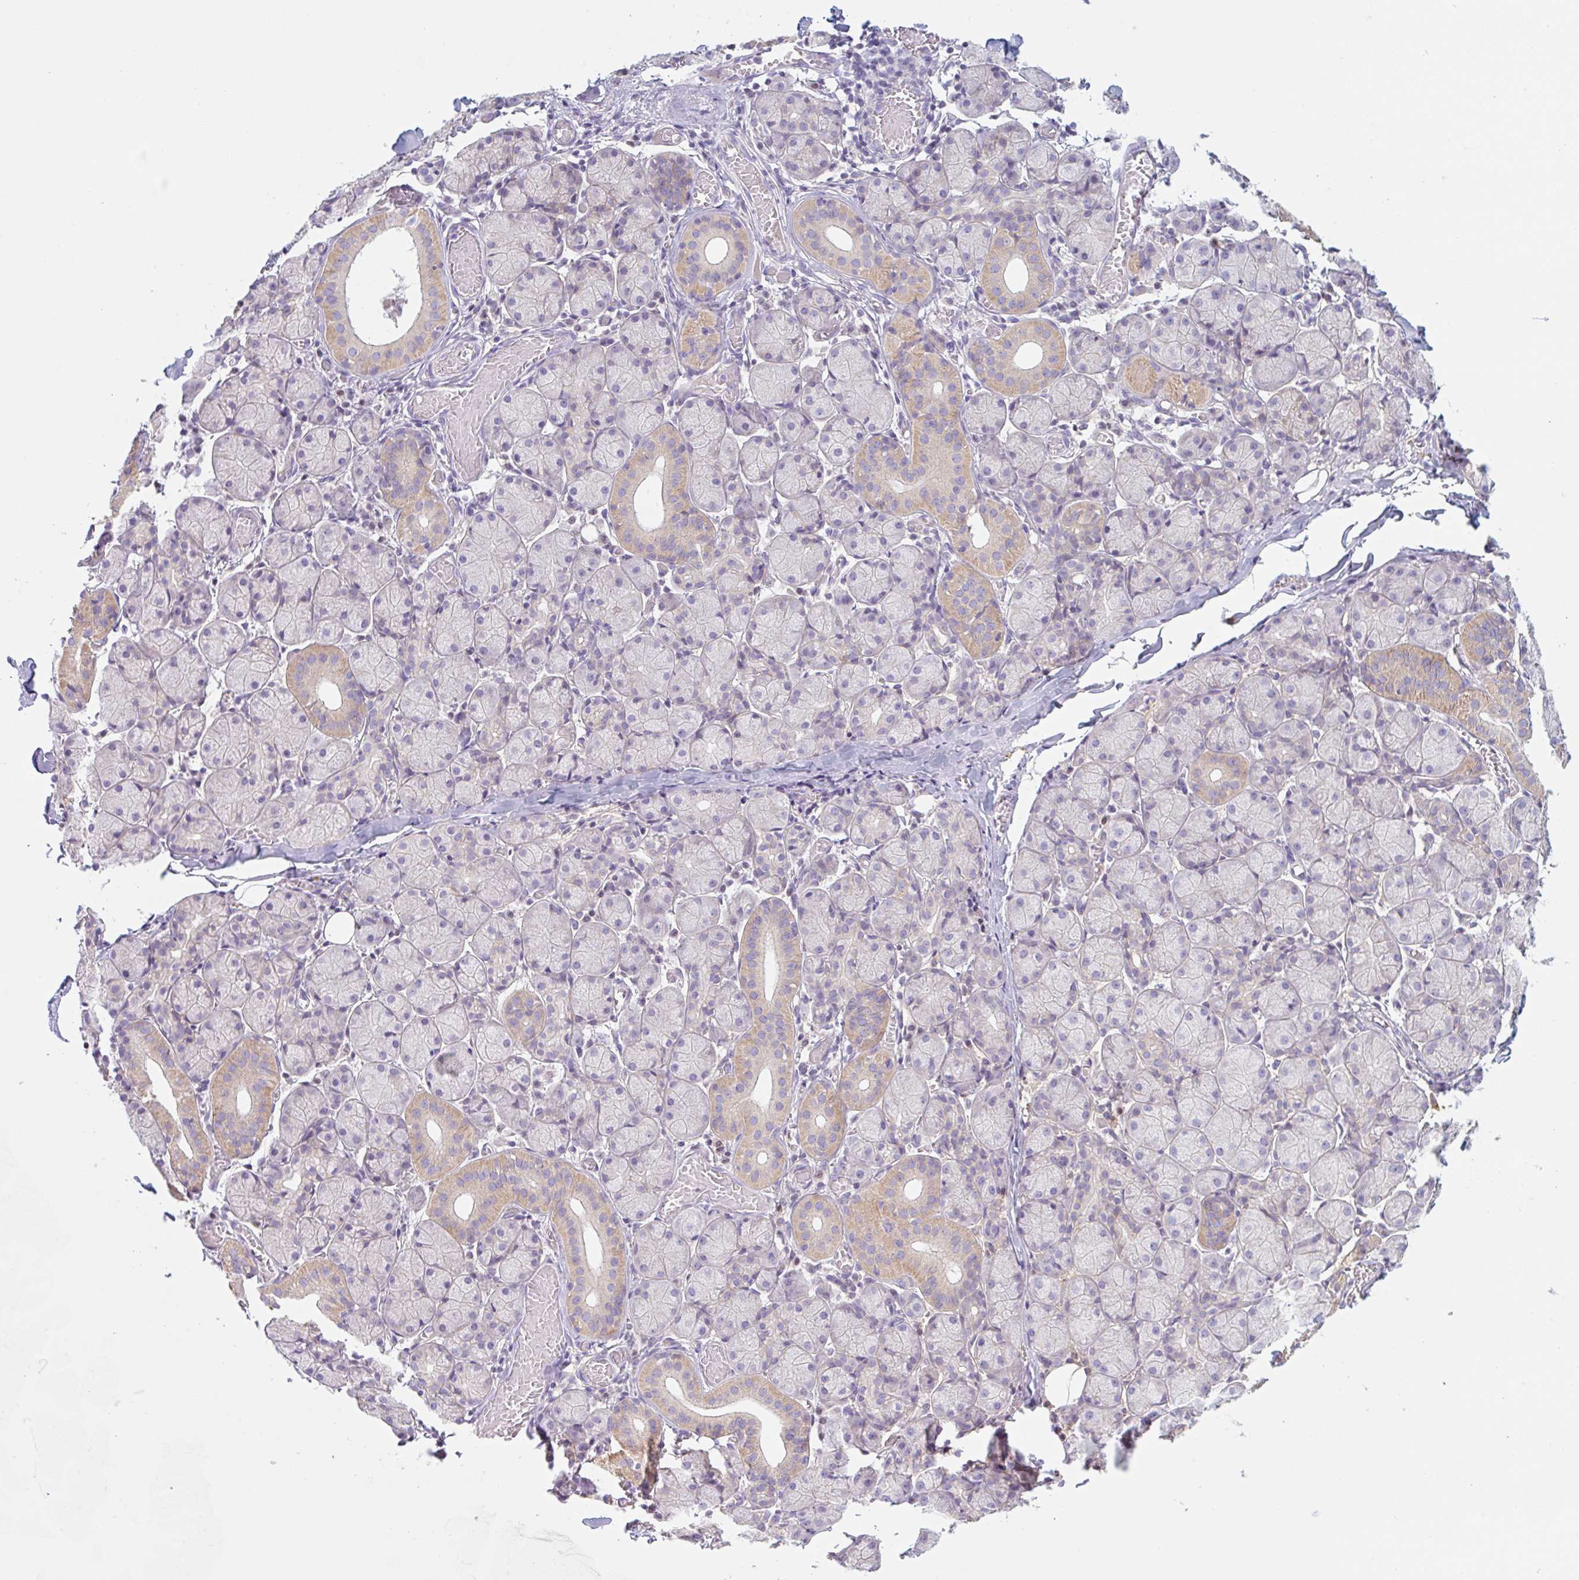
{"staining": {"intensity": "moderate", "quantity": "<25%", "location": "cytoplasmic/membranous"}, "tissue": "salivary gland", "cell_type": "Glandular cells", "image_type": "normal", "snomed": [{"axis": "morphology", "description": "Normal tissue, NOS"}, {"axis": "topography", "description": "Salivary gland"}], "caption": "Benign salivary gland displays moderate cytoplasmic/membranous expression in approximately <25% of glandular cells (Brightfield microscopy of DAB IHC at high magnification)..", "gene": "LYVE1", "patient": {"sex": "female", "age": 24}}